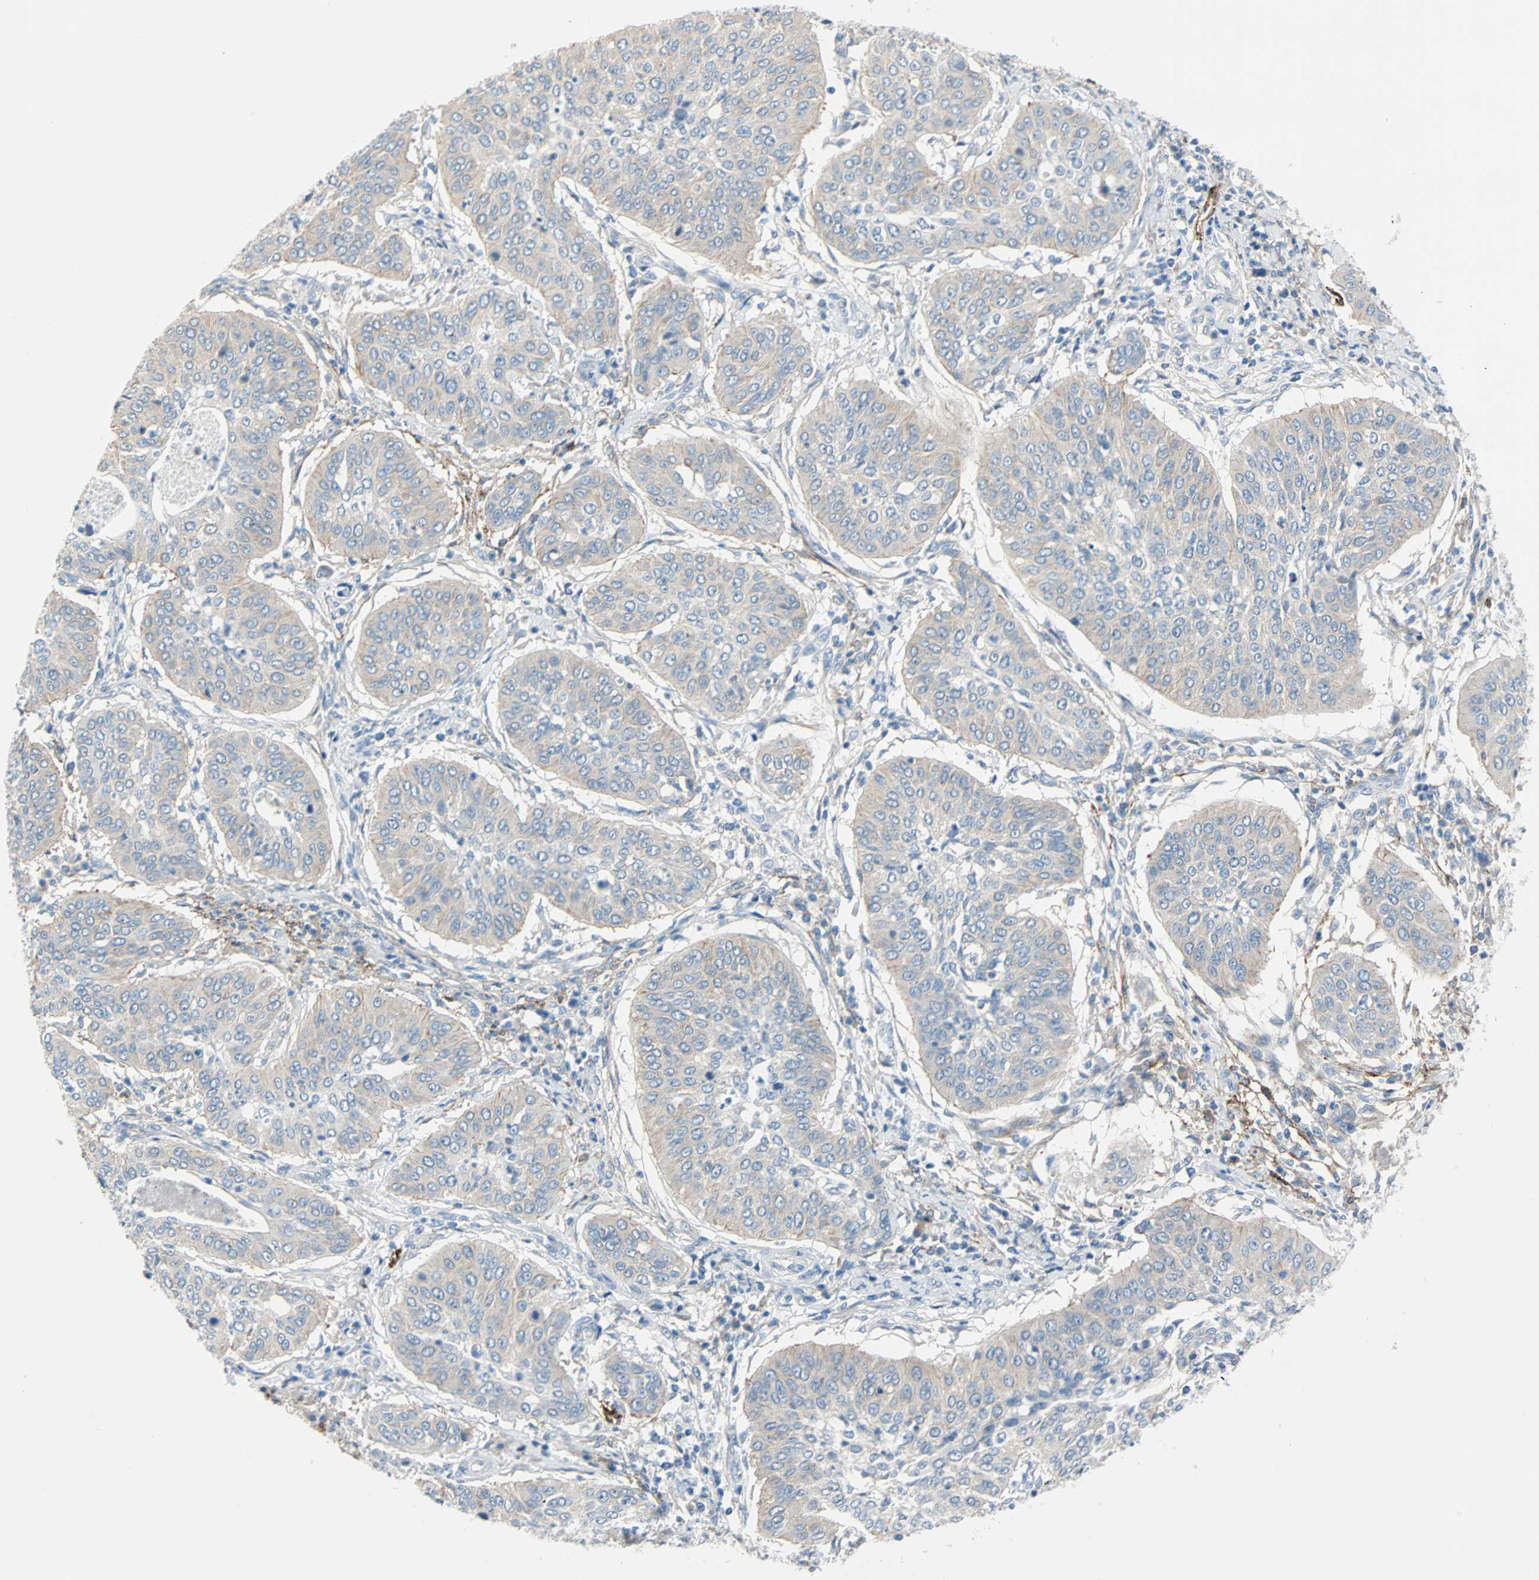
{"staining": {"intensity": "weak", "quantity": "25%-75%", "location": "cytoplasmic/membranous"}, "tissue": "cervical cancer", "cell_type": "Tumor cells", "image_type": "cancer", "snomed": [{"axis": "morphology", "description": "Normal tissue, NOS"}, {"axis": "morphology", "description": "Squamous cell carcinoma, NOS"}, {"axis": "topography", "description": "Cervix"}], "caption": "There is low levels of weak cytoplasmic/membranous staining in tumor cells of cervical squamous cell carcinoma, as demonstrated by immunohistochemical staining (brown color).", "gene": "PDPN", "patient": {"sex": "female", "age": 39}}